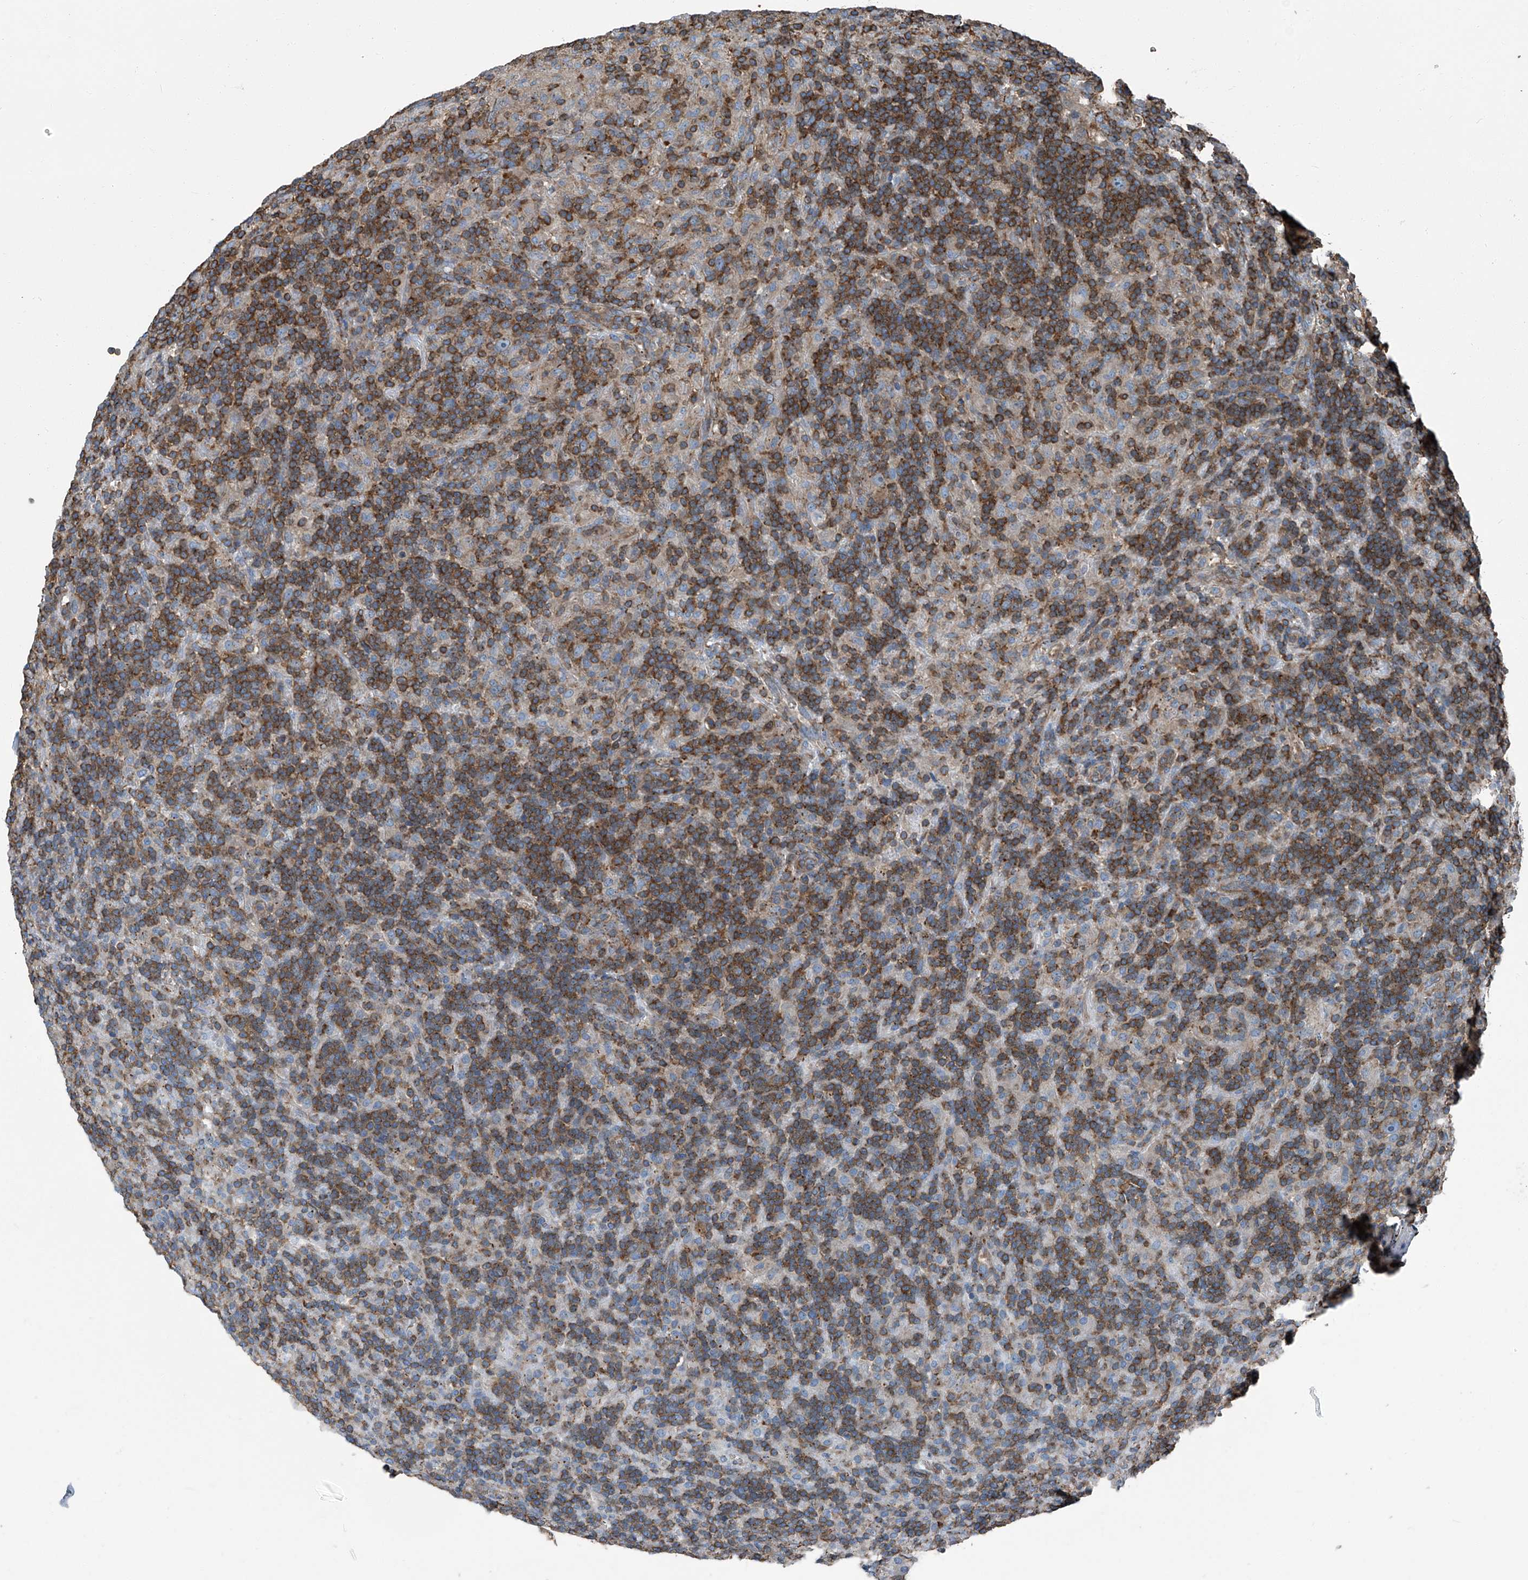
{"staining": {"intensity": "weak", "quantity": "<25%", "location": "cytoplasmic/membranous"}, "tissue": "lymphoma", "cell_type": "Tumor cells", "image_type": "cancer", "snomed": [{"axis": "morphology", "description": "Hodgkin's disease, NOS"}, {"axis": "topography", "description": "Lymph node"}], "caption": "There is no significant positivity in tumor cells of lymphoma. (Stains: DAB IHC with hematoxylin counter stain, Microscopy: brightfield microscopy at high magnification).", "gene": "SEPTIN7", "patient": {"sex": "male", "age": 70}}